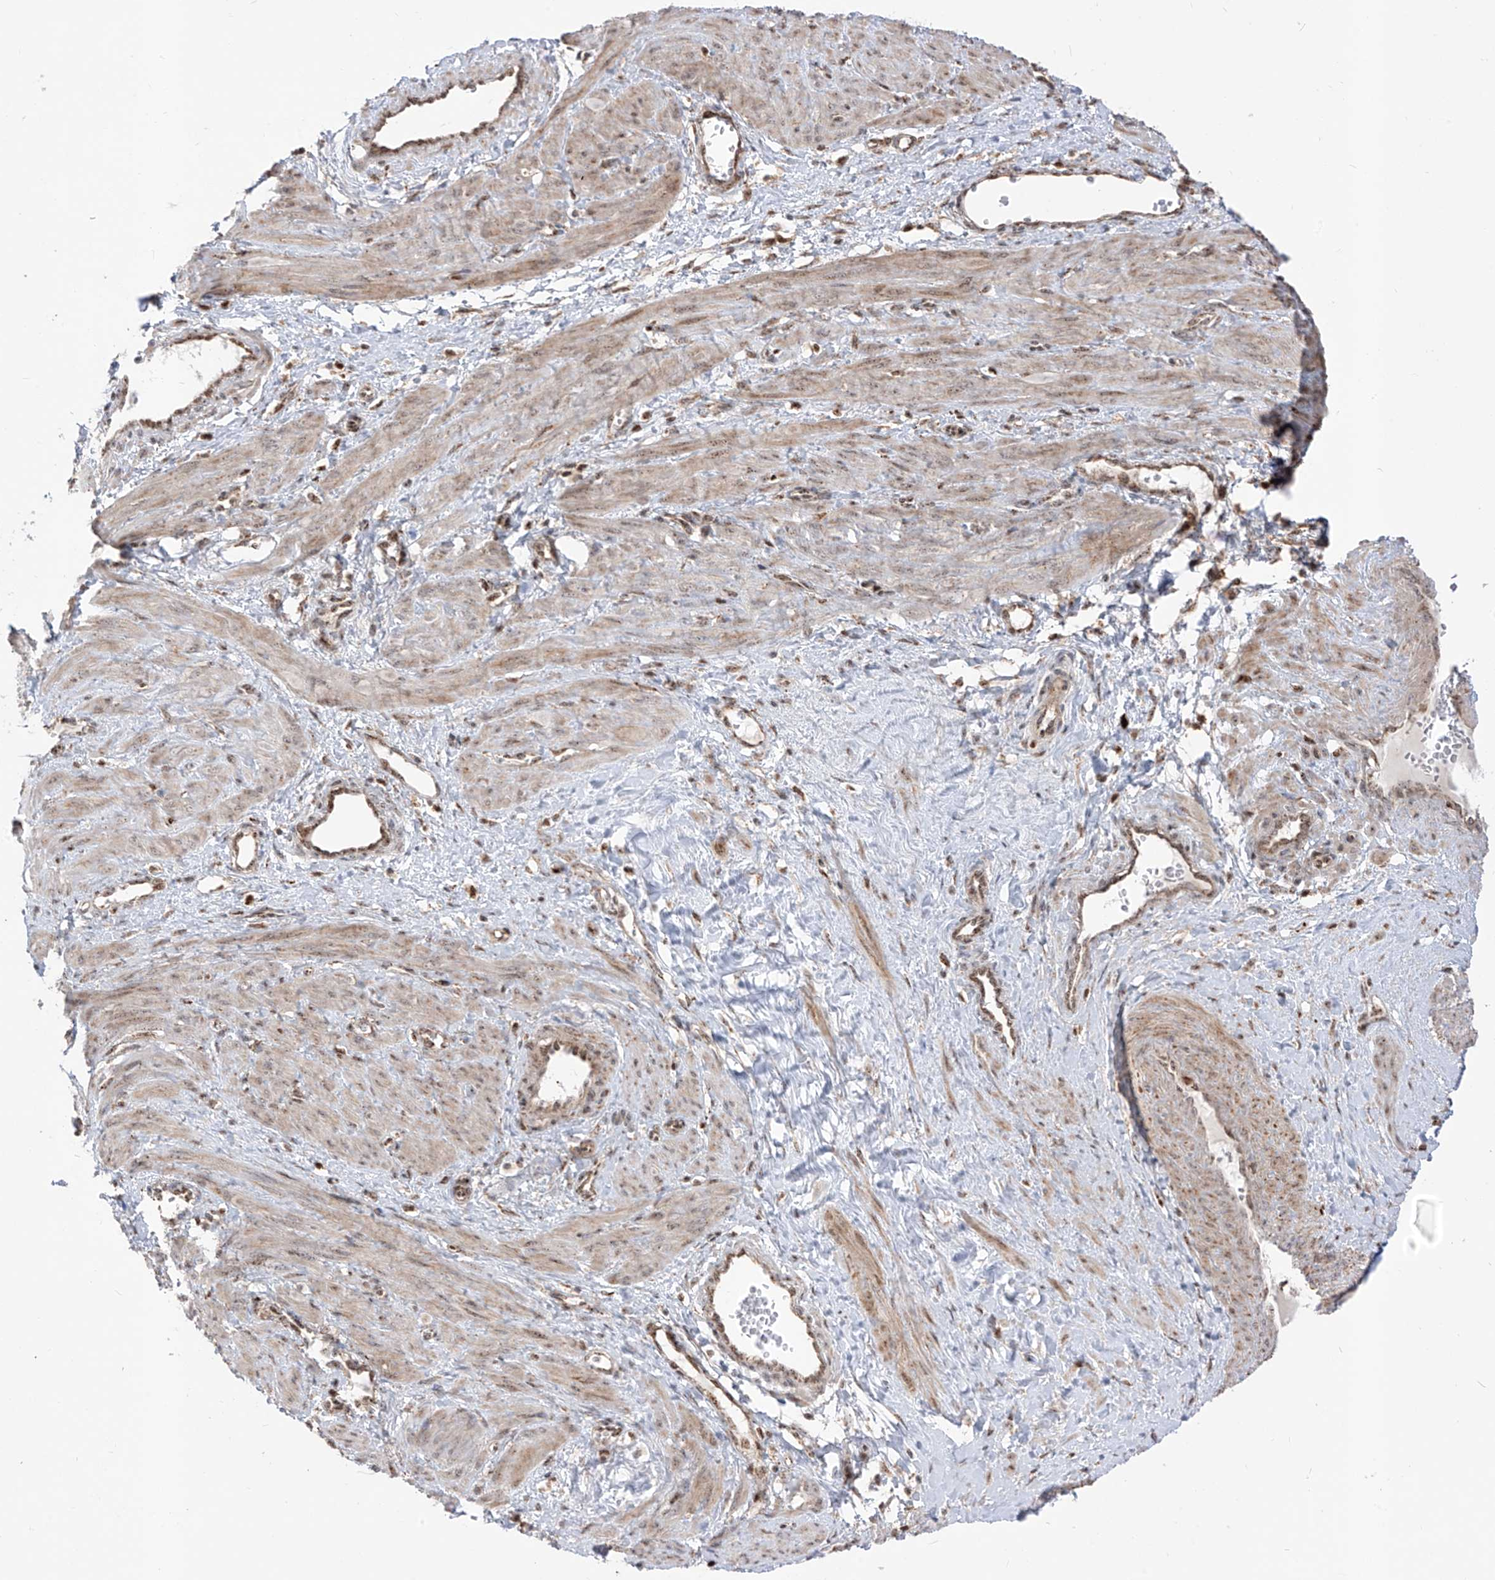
{"staining": {"intensity": "moderate", "quantity": "25%-75%", "location": "cytoplasmic/membranous"}, "tissue": "smooth muscle", "cell_type": "Smooth muscle cells", "image_type": "normal", "snomed": [{"axis": "morphology", "description": "Normal tissue, NOS"}, {"axis": "topography", "description": "Endometrium"}], "caption": "Immunohistochemistry (IHC) (DAB (3,3'-diaminobenzidine)) staining of unremarkable human smooth muscle displays moderate cytoplasmic/membranous protein staining in approximately 25%-75% of smooth muscle cells.", "gene": "ZBTB8A", "patient": {"sex": "female", "age": 33}}